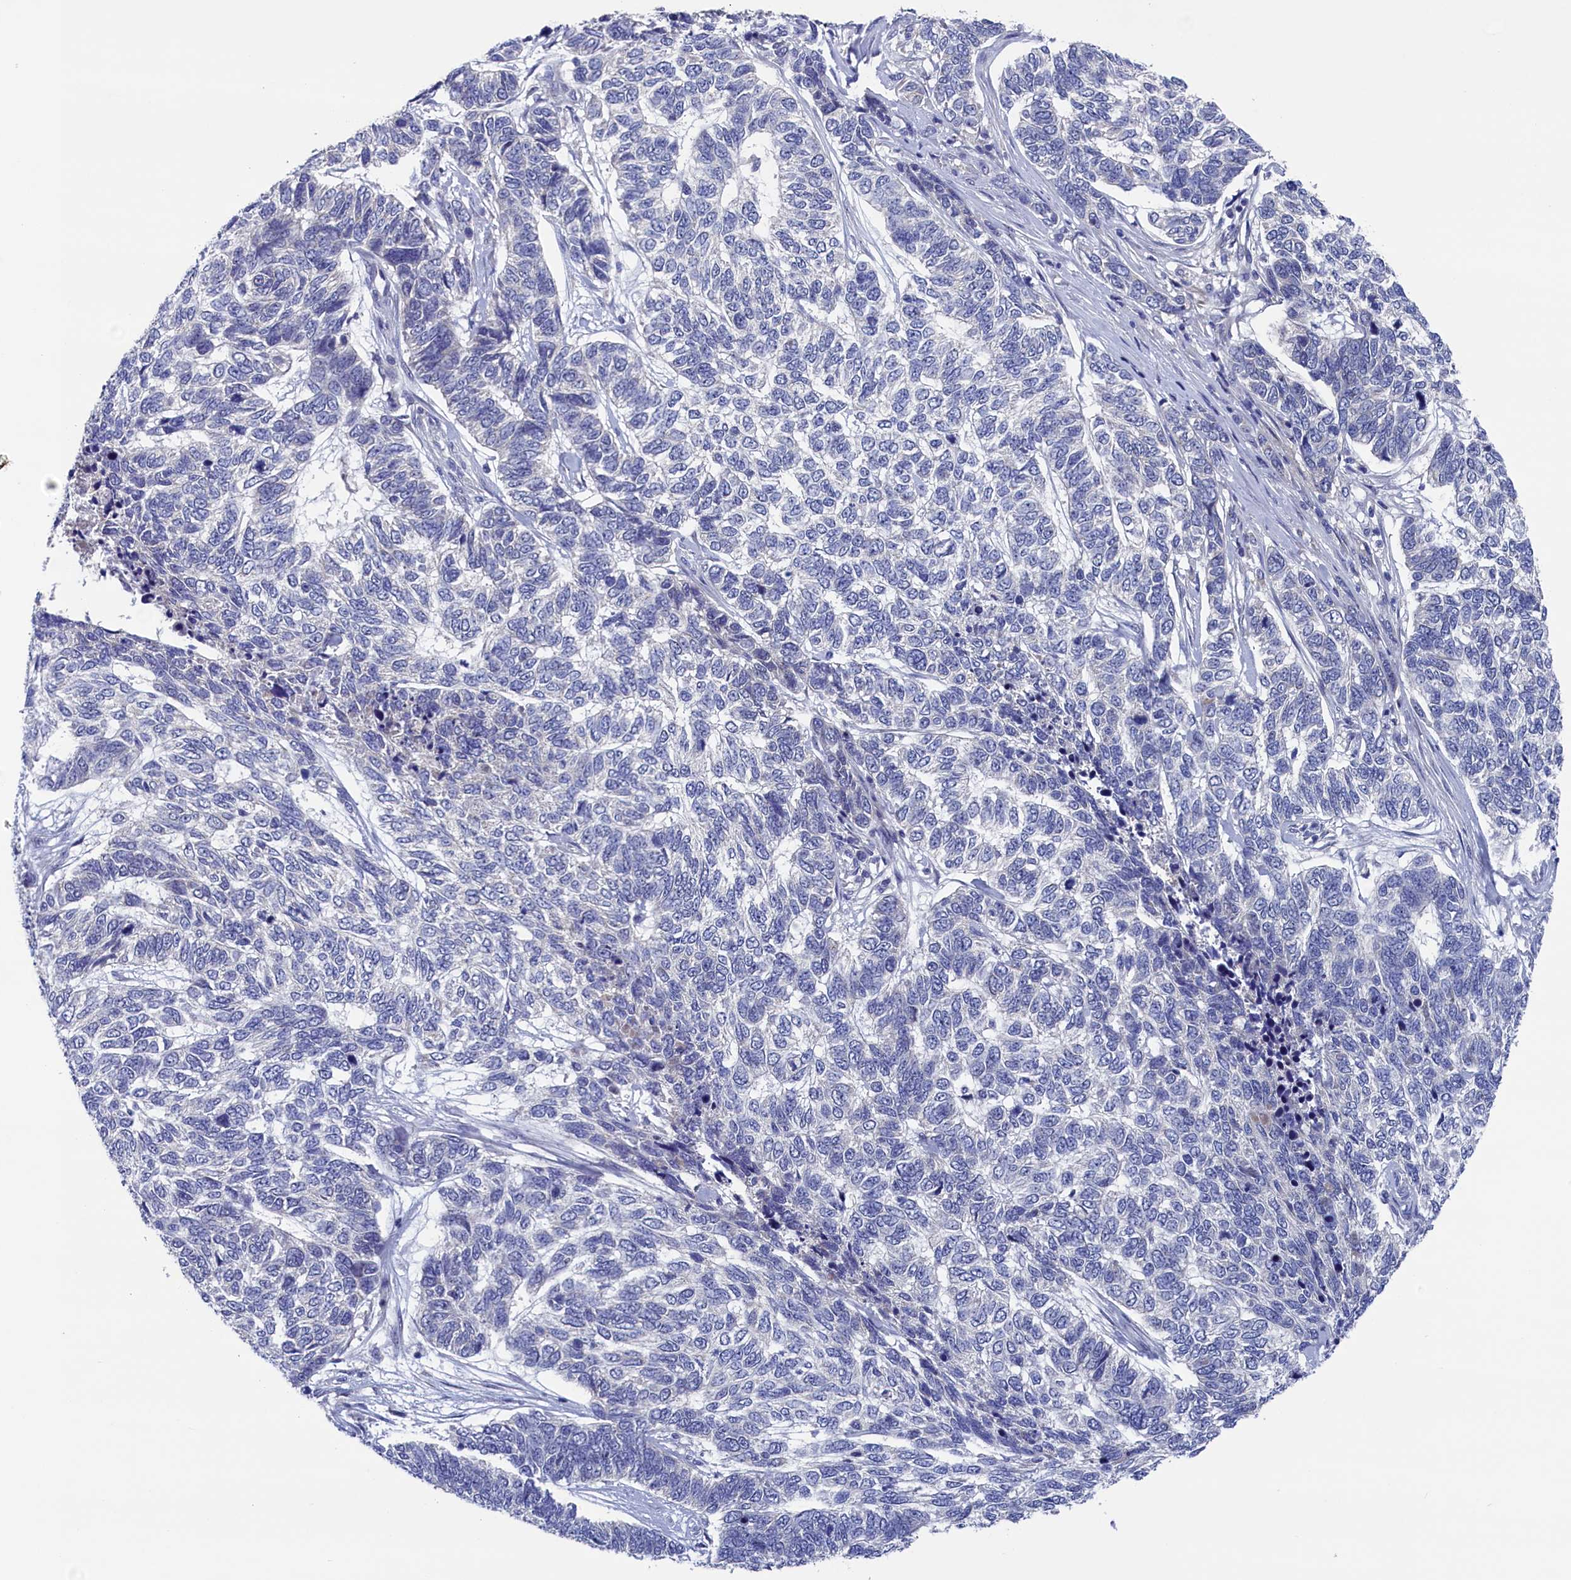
{"staining": {"intensity": "negative", "quantity": "none", "location": "none"}, "tissue": "skin cancer", "cell_type": "Tumor cells", "image_type": "cancer", "snomed": [{"axis": "morphology", "description": "Basal cell carcinoma"}, {"axis": "topography", "description": "Skin"}], "caption": "There is no significant expression in tumor cells of skin cancer (basal cell carcinoma).", "gene": "SPATA13", "patient": {"sex": "female", "age": 65}}